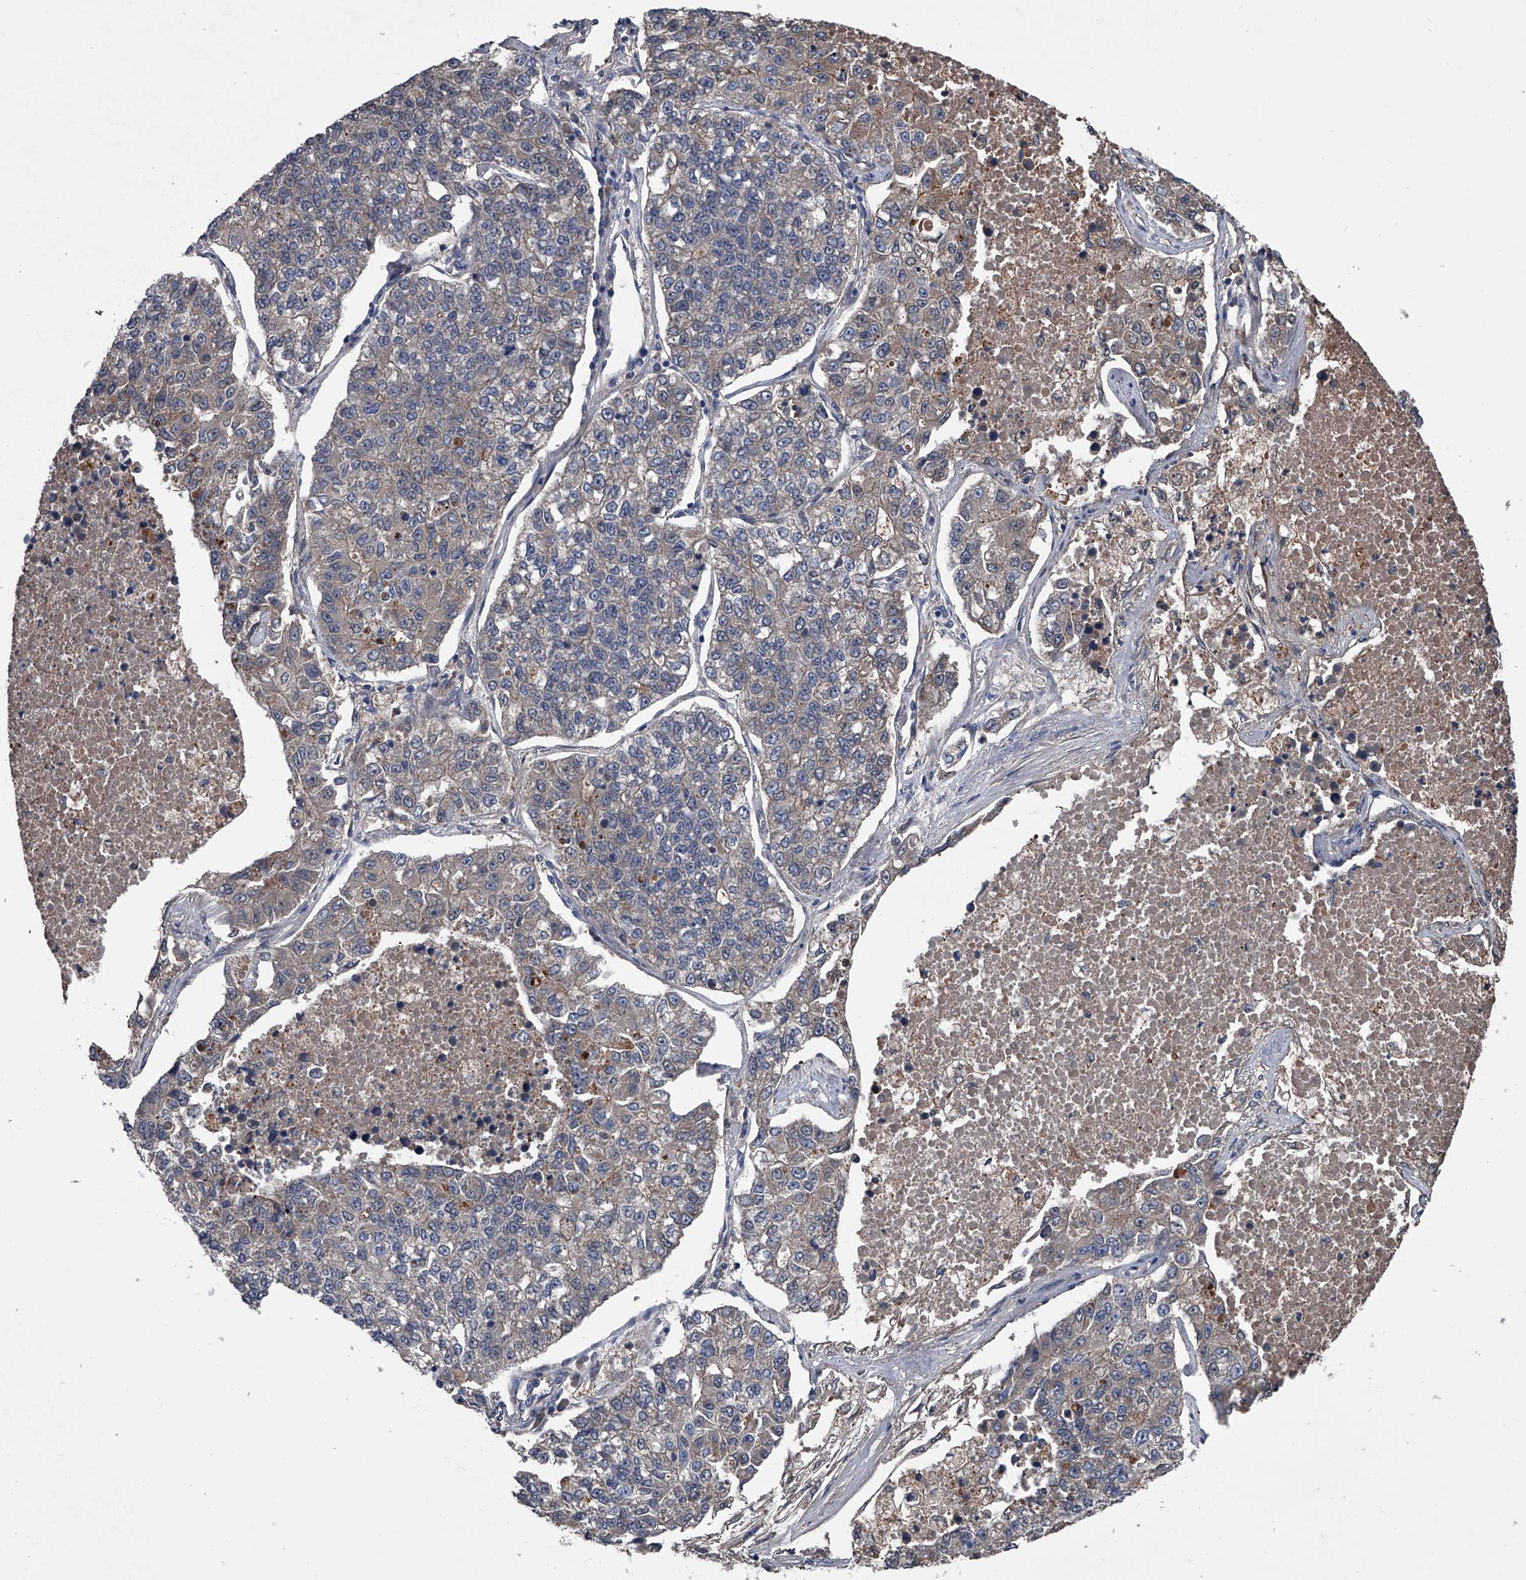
{"staining": {"intensity": "weak", "quantity": "<25%", "location": "cytoplasmic/membranous"}, "tissue": "lung cancer", "cell_type": "Tumor cells", "image_type": "cancer", "snomed": [{"axis": "morphology", "description": "Adenocarcinoma, NOS"}, {"axis": "topography", "description": "Lung"}], "caption": "Immunohistochemistry of lung adenocarcinoma exhibits no expression in tumor cells. (Brightfield microscopy of DAB immunohistochemistry at high magnification).", "gene": "KIF13A", "patient": {"sex": "male", "age": 49}}